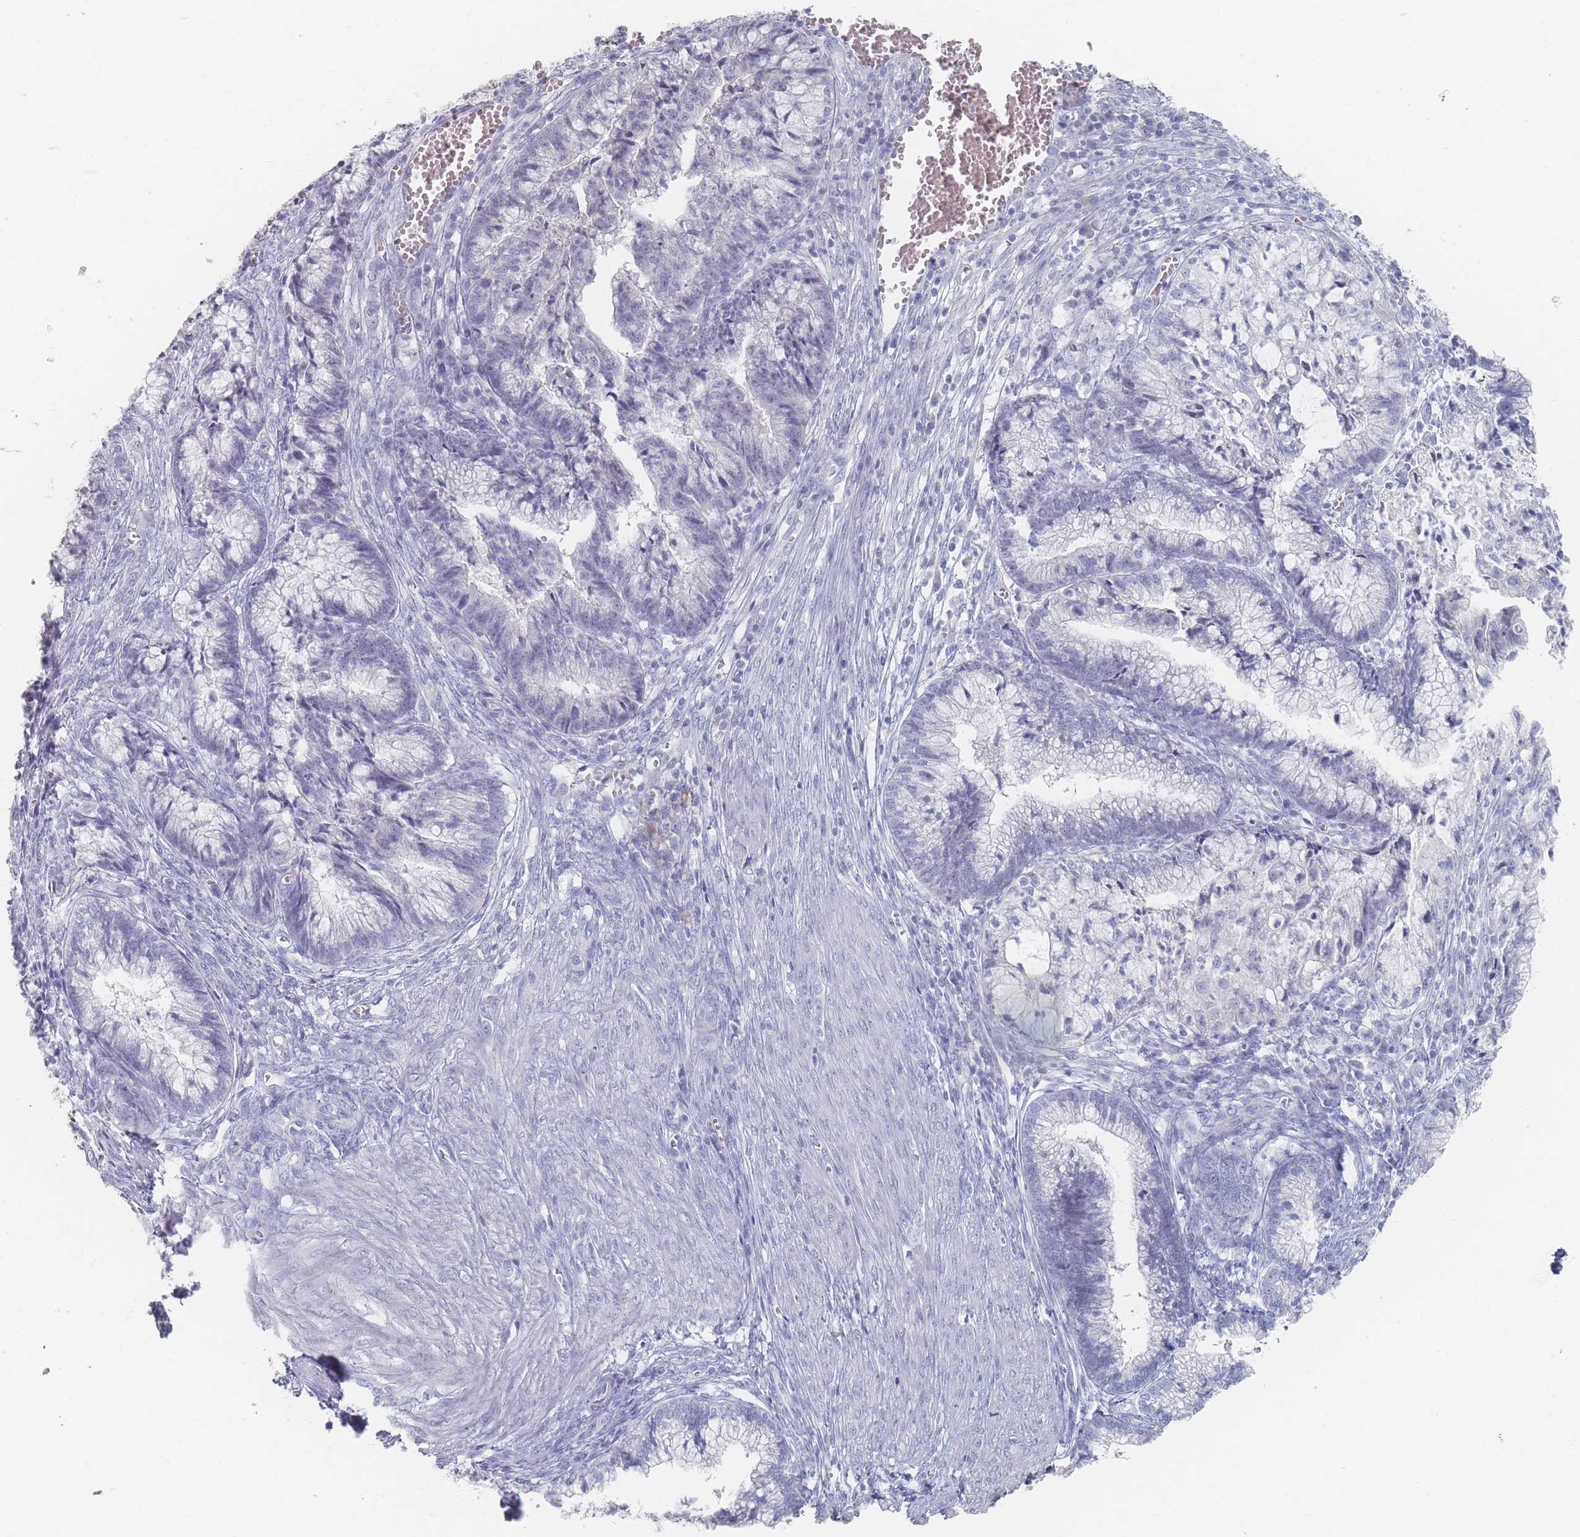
{"staining": {"intensity": "negative", "quantity": "none", "location": "none"}, "tissue": "cervical cancer", "cell_type": "Tumor cells", "image_type": "cancer", "snomed": [{"axis": "morphology", "description": "Adenocarcinoma, NOS"}, {"axis": "topography", "description": "Cervix"}], "caption": "Adenocarcinoma (cervical) stained for a protein using immunohistochemistry (IHC) exhibits no expression tumor cells.", "gene": "HELZ2", "patient": {"sex": "female", "age": 44}}